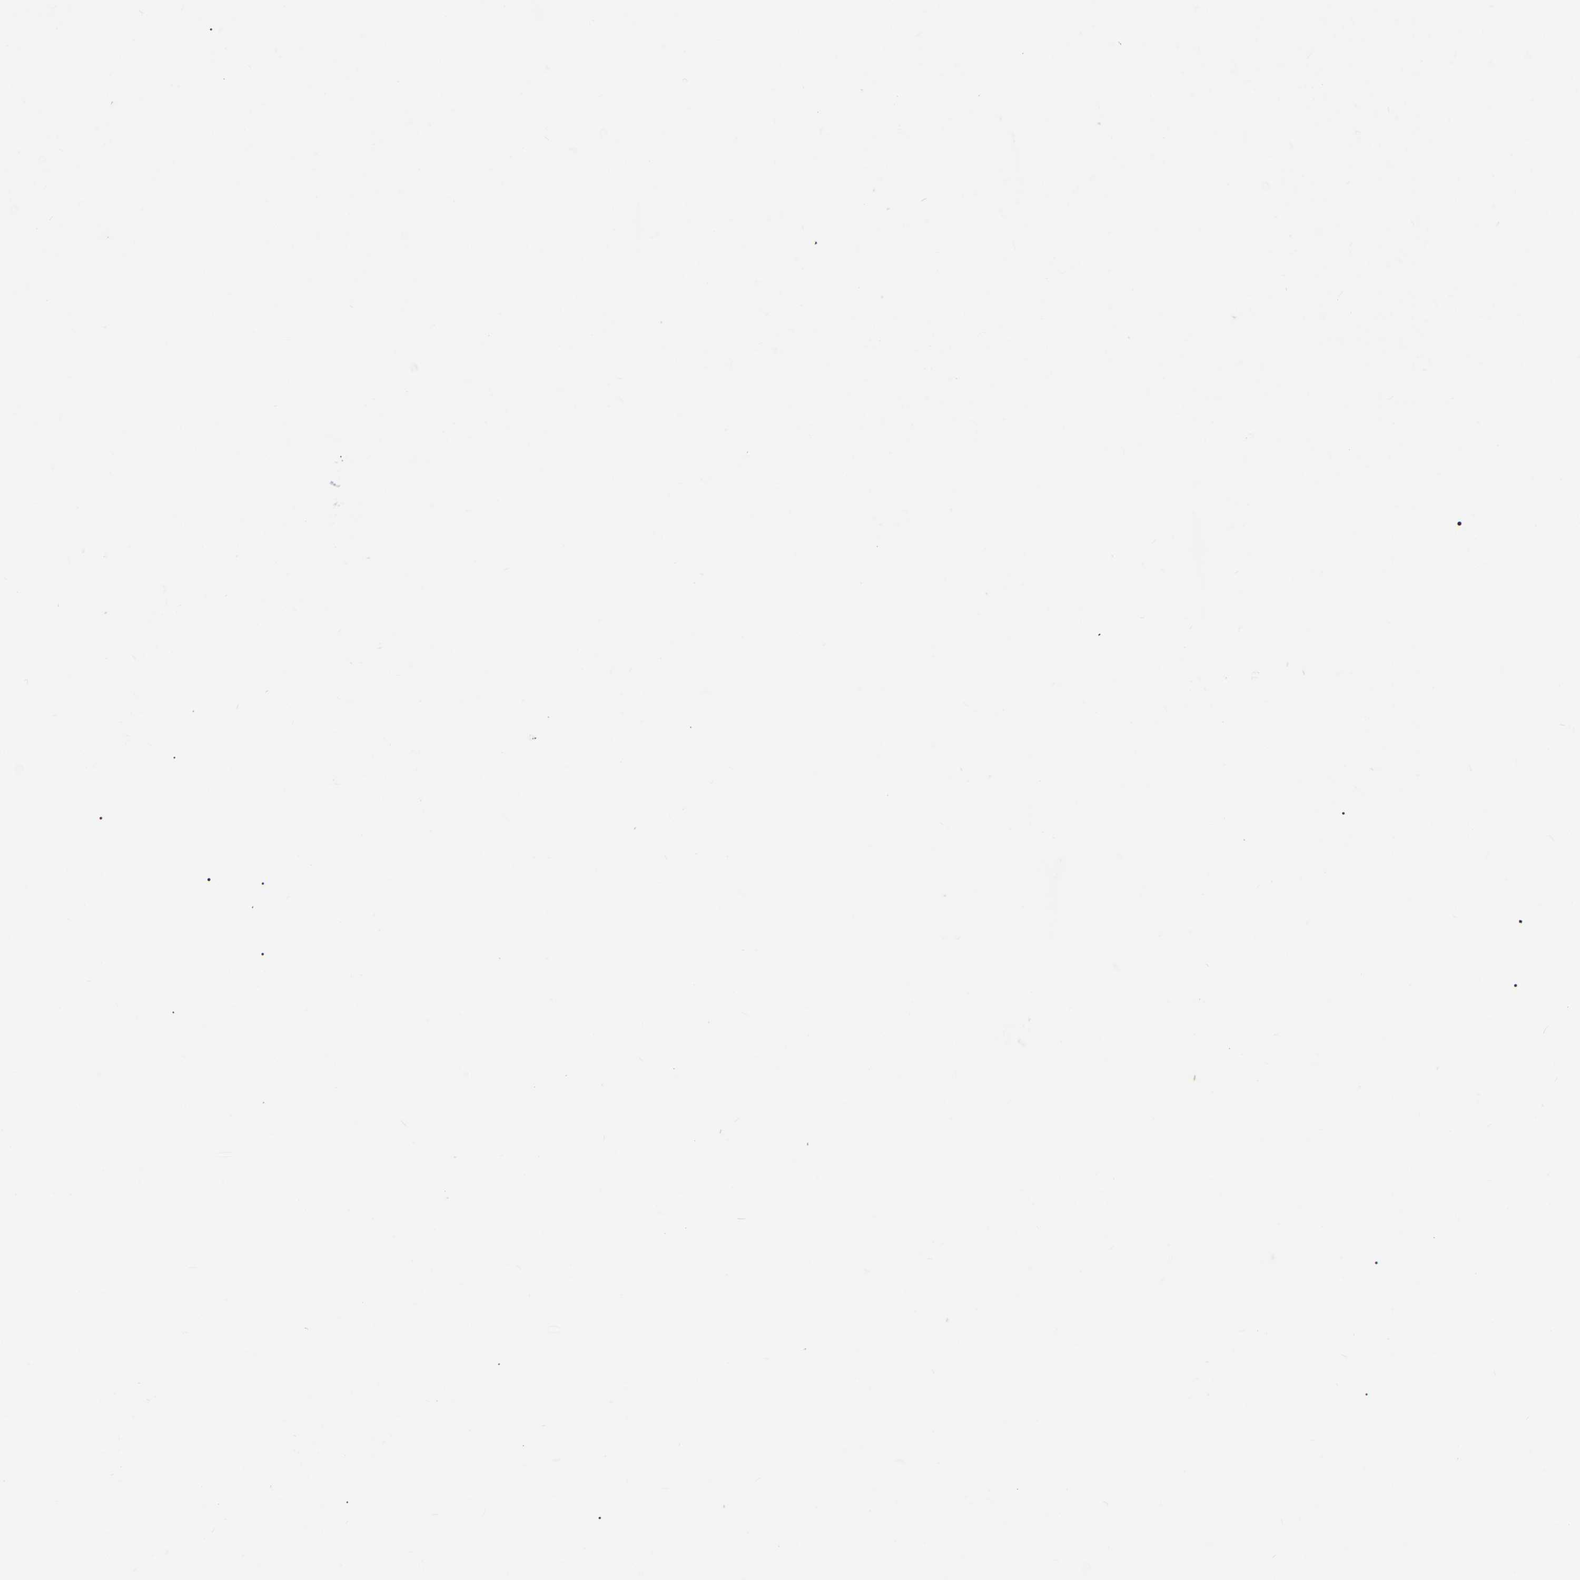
{"staining": {"intensity": "negative", "quantity": "none", "location": "none"}, "tissue": "glioma", "cell_type": "Tumor cells", "image_type": "cancer", "snomed": [{"axis": "morphology", "description": "Glioma, malignant, High grade"}, {"axis": "topography", "description": "Brain"}], "caption": "High magnification brightfield microscopy of glioma stained with DAB (brown) and counterstained with hematoxylin (blue): tumor cells show no significant staining.", "gene": "ZNF629", "patient": {"sex": "male", "age": 33}}